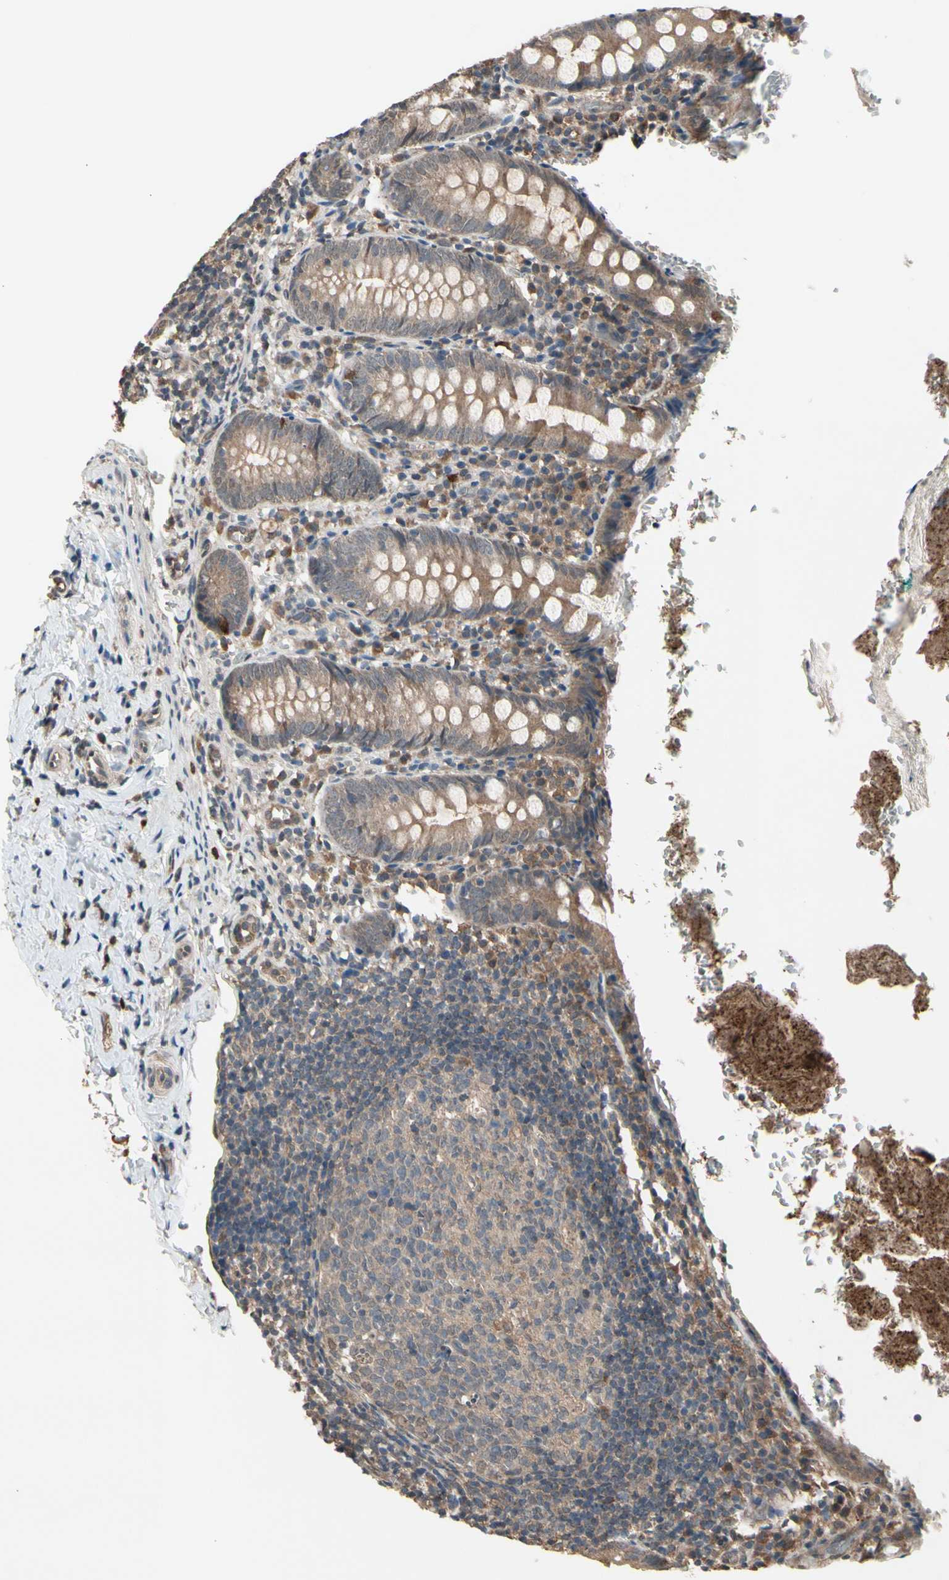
{"staining": {"intensity": "moderate", "quantity": ">75%", "location": "cytoplasmic/membranous"}, "tissue": "appendix", "cell_type": "Glandular cells", "image_type": "normal", "snomed": [{"axis": "morphology", "description": "Normal tissue, NOS"}, {"axis": "topography", "description": "Appendix"}], "caption": "Immunohistochemical staining of unremarkable appendix displays moderate cytoplasmic/membranous protein positivity in about >75% of glandular cells. (brown staining indicates protein expression, while blue staining denotes nuclei).", "gene": "PNPLA7", "patient": {"sex": "female", "age": 10}}